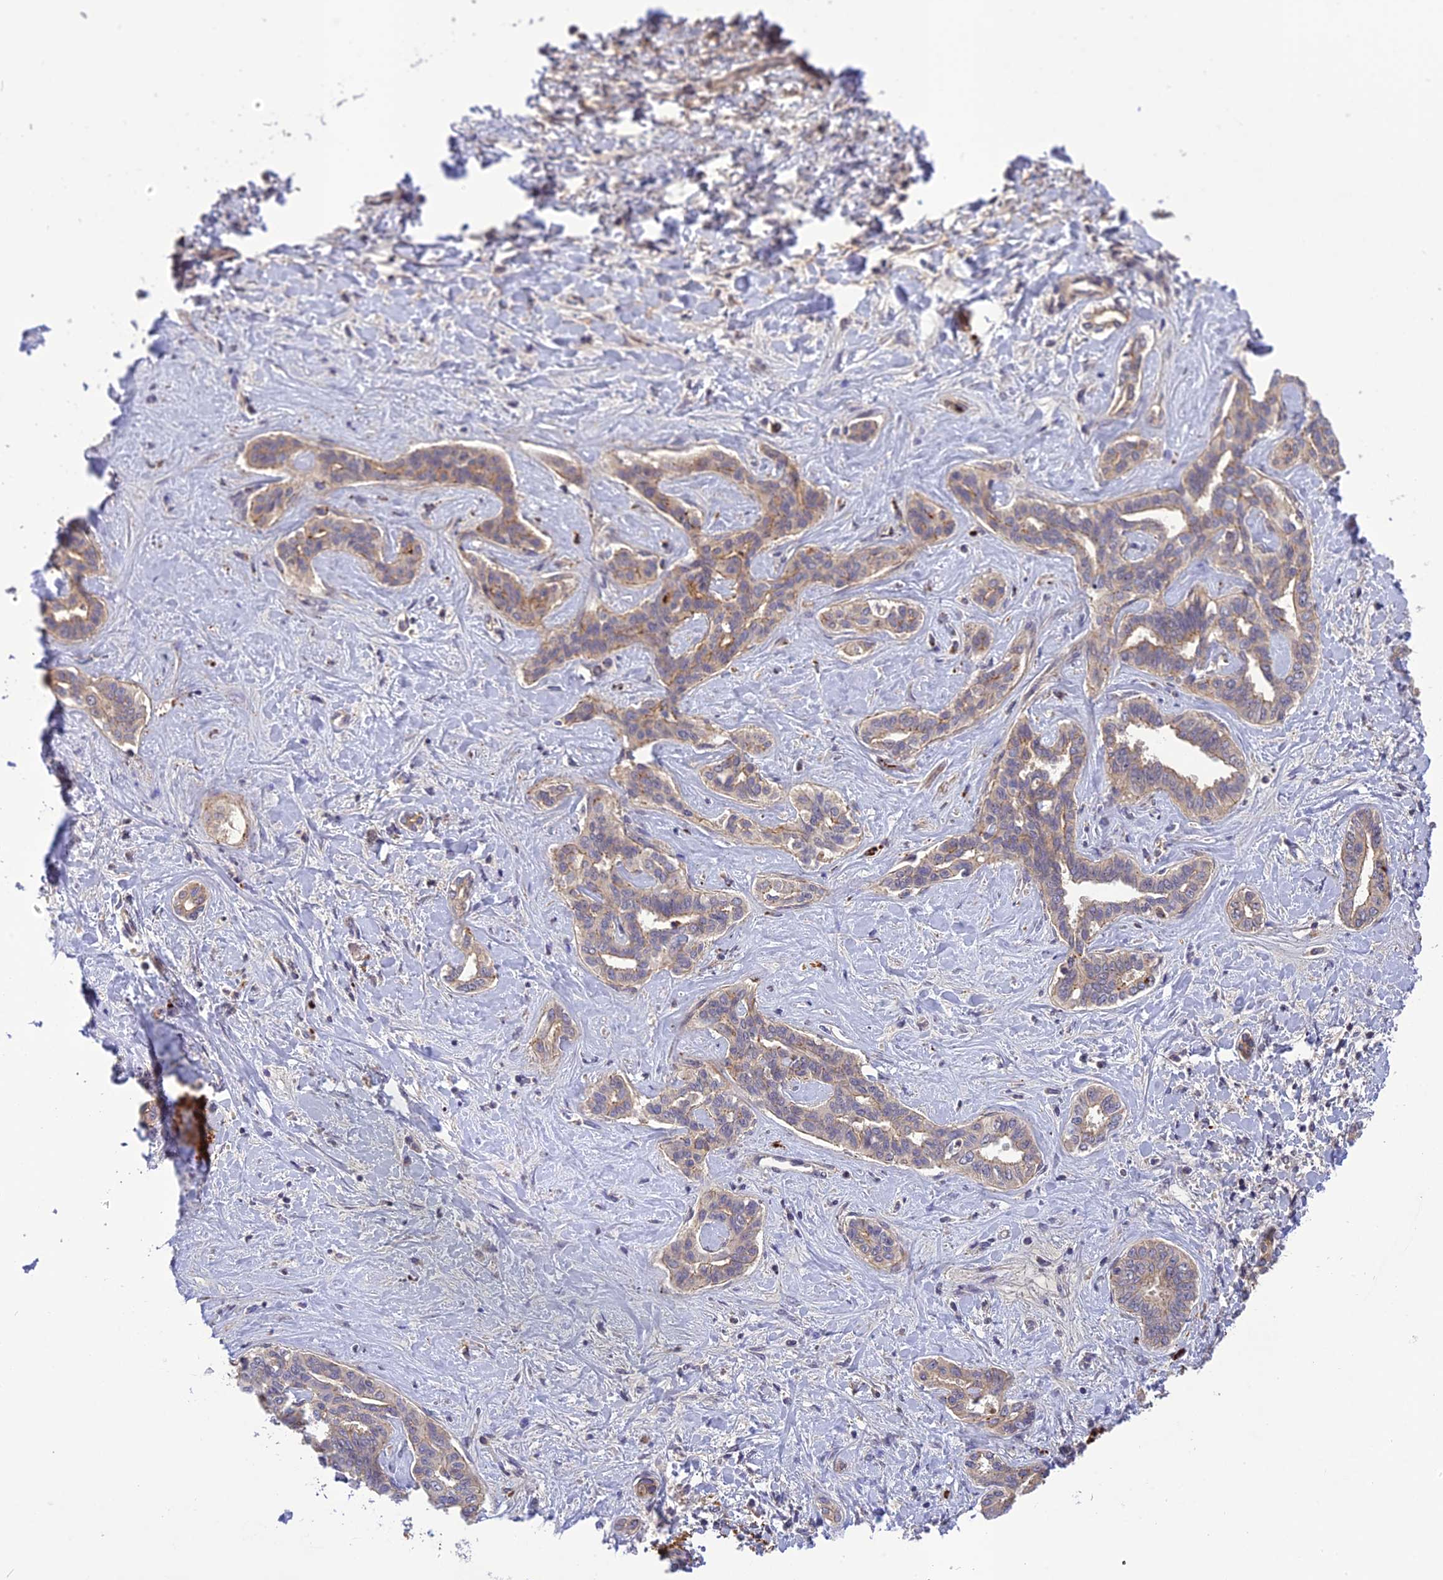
{"staining": {"intensity": "moderate", "quantity": "<25%", "location": "cytoplasmic/membranous"}, "tissue": "liver cancer", "cell_type": "Tumor cells", "image_type": "cancer", "snomed": [{"axis": "morphology", "description": "Cholangiocarcinoma"}, {"axis": "topography", "description": "Liver"}], "caption": "Immunohistochemical staining of liver cancer (cholangiocarcinoma) demonstrates low levels of moderate cytoplasmic/membranous protein expression in approximately <25% of tumor cells.", "gene": "FNIP2", "patient": {"sex": "female", "age": 77}}